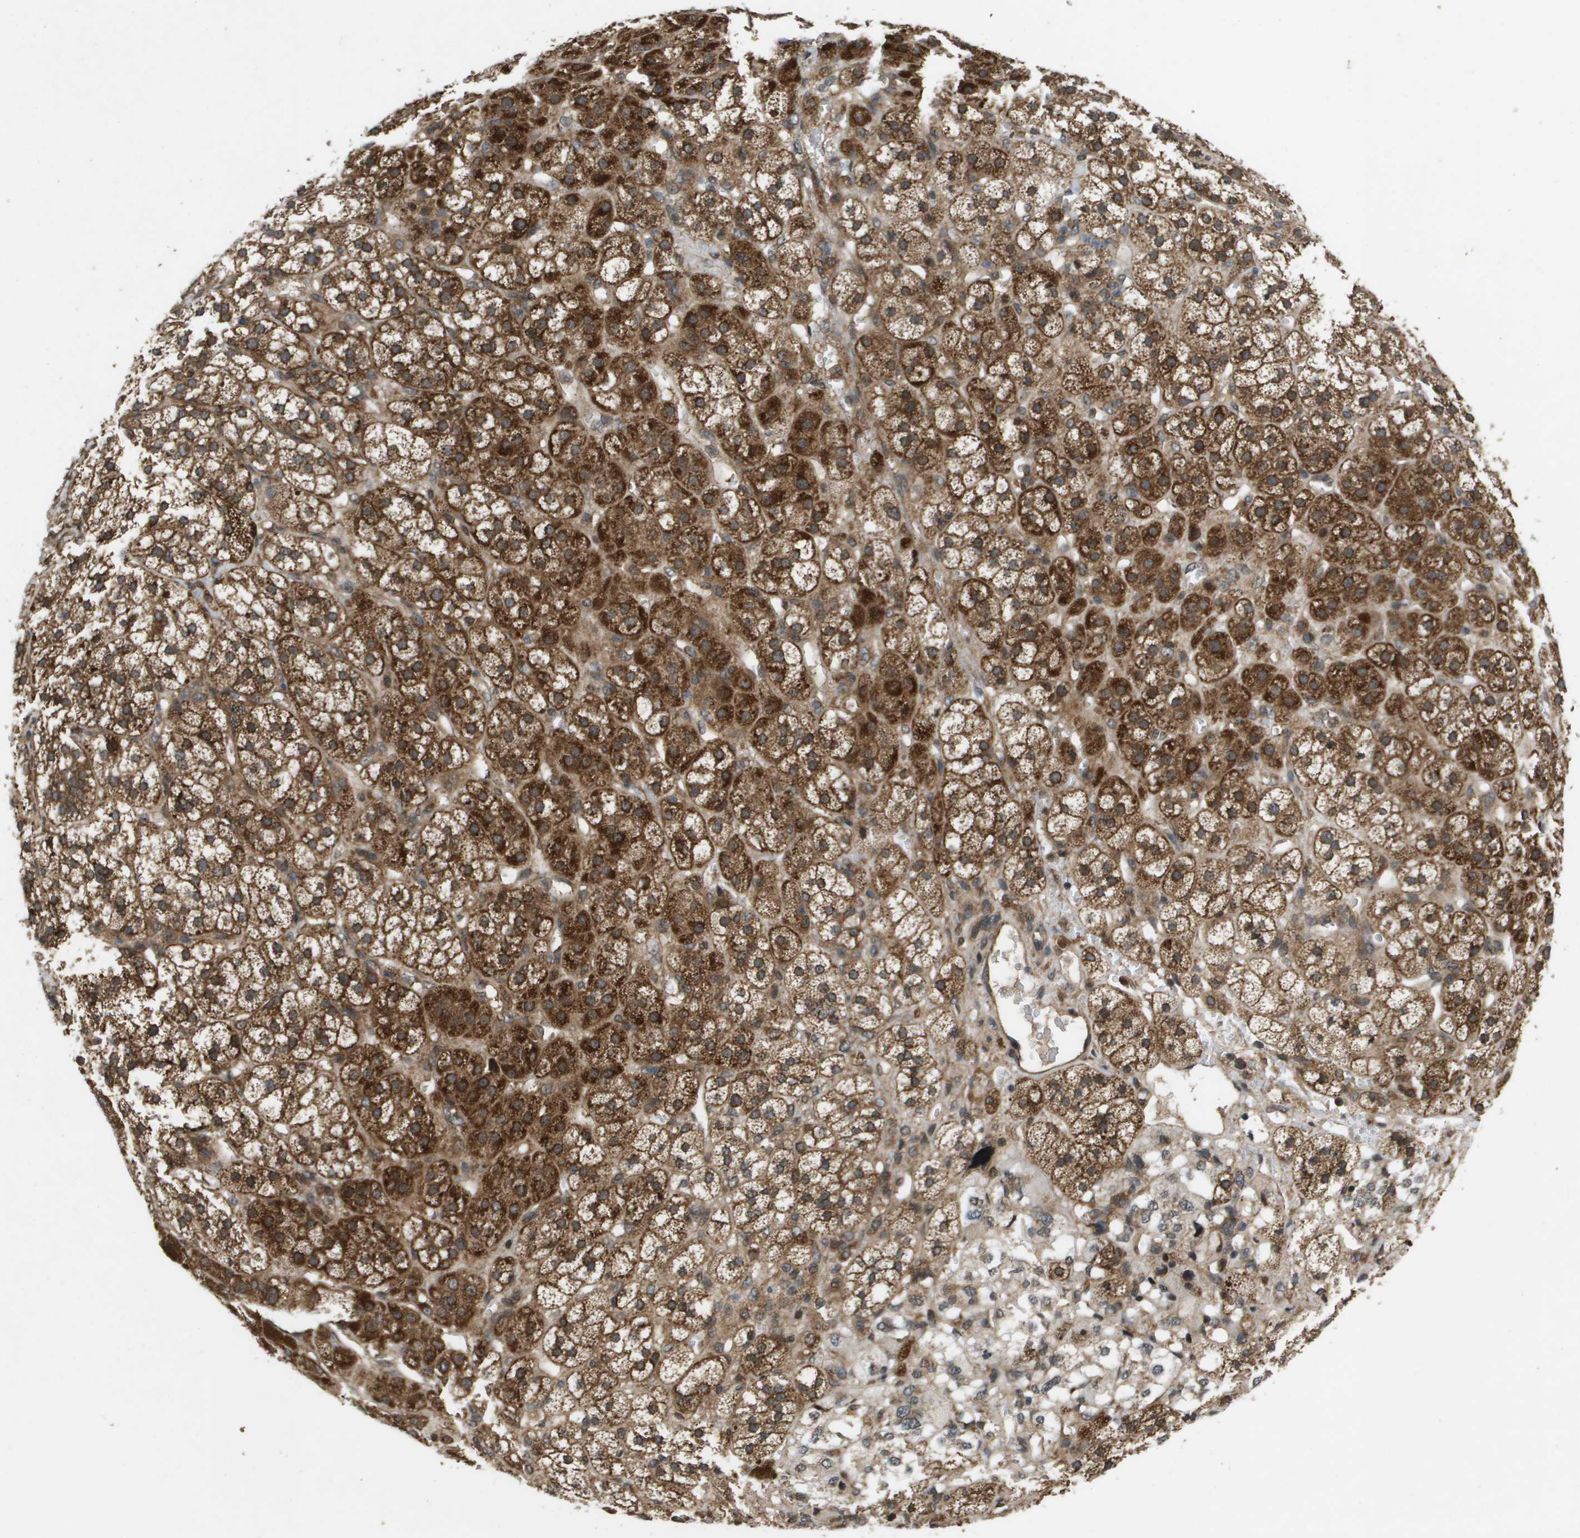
{"staining": {"intensity": "strong", "quantity": ">75%", "location": "cytoplasmic/membranous"}, "tissue": "adrenal gland", "cell_type": "Glandular cells", "image_type": "normal", "snomed": [{"axis": "morphology", "description": "Normal tissue, NOS"}, {"axis": "topography", "description": "Adrenal gland"}], "caption": "Benign adrenal gland shows strong cytoplasmic/membranous expression in about >75% of glandular cells The protein of interest is stained brown, and the nuclei are stained in blue (DAB (3,3'-diaminobenzidine) IHC with brightfield microscopy, high magnification)..", "gene": "SPTLC1", "patient": {"sex": "male", "age": 56}}